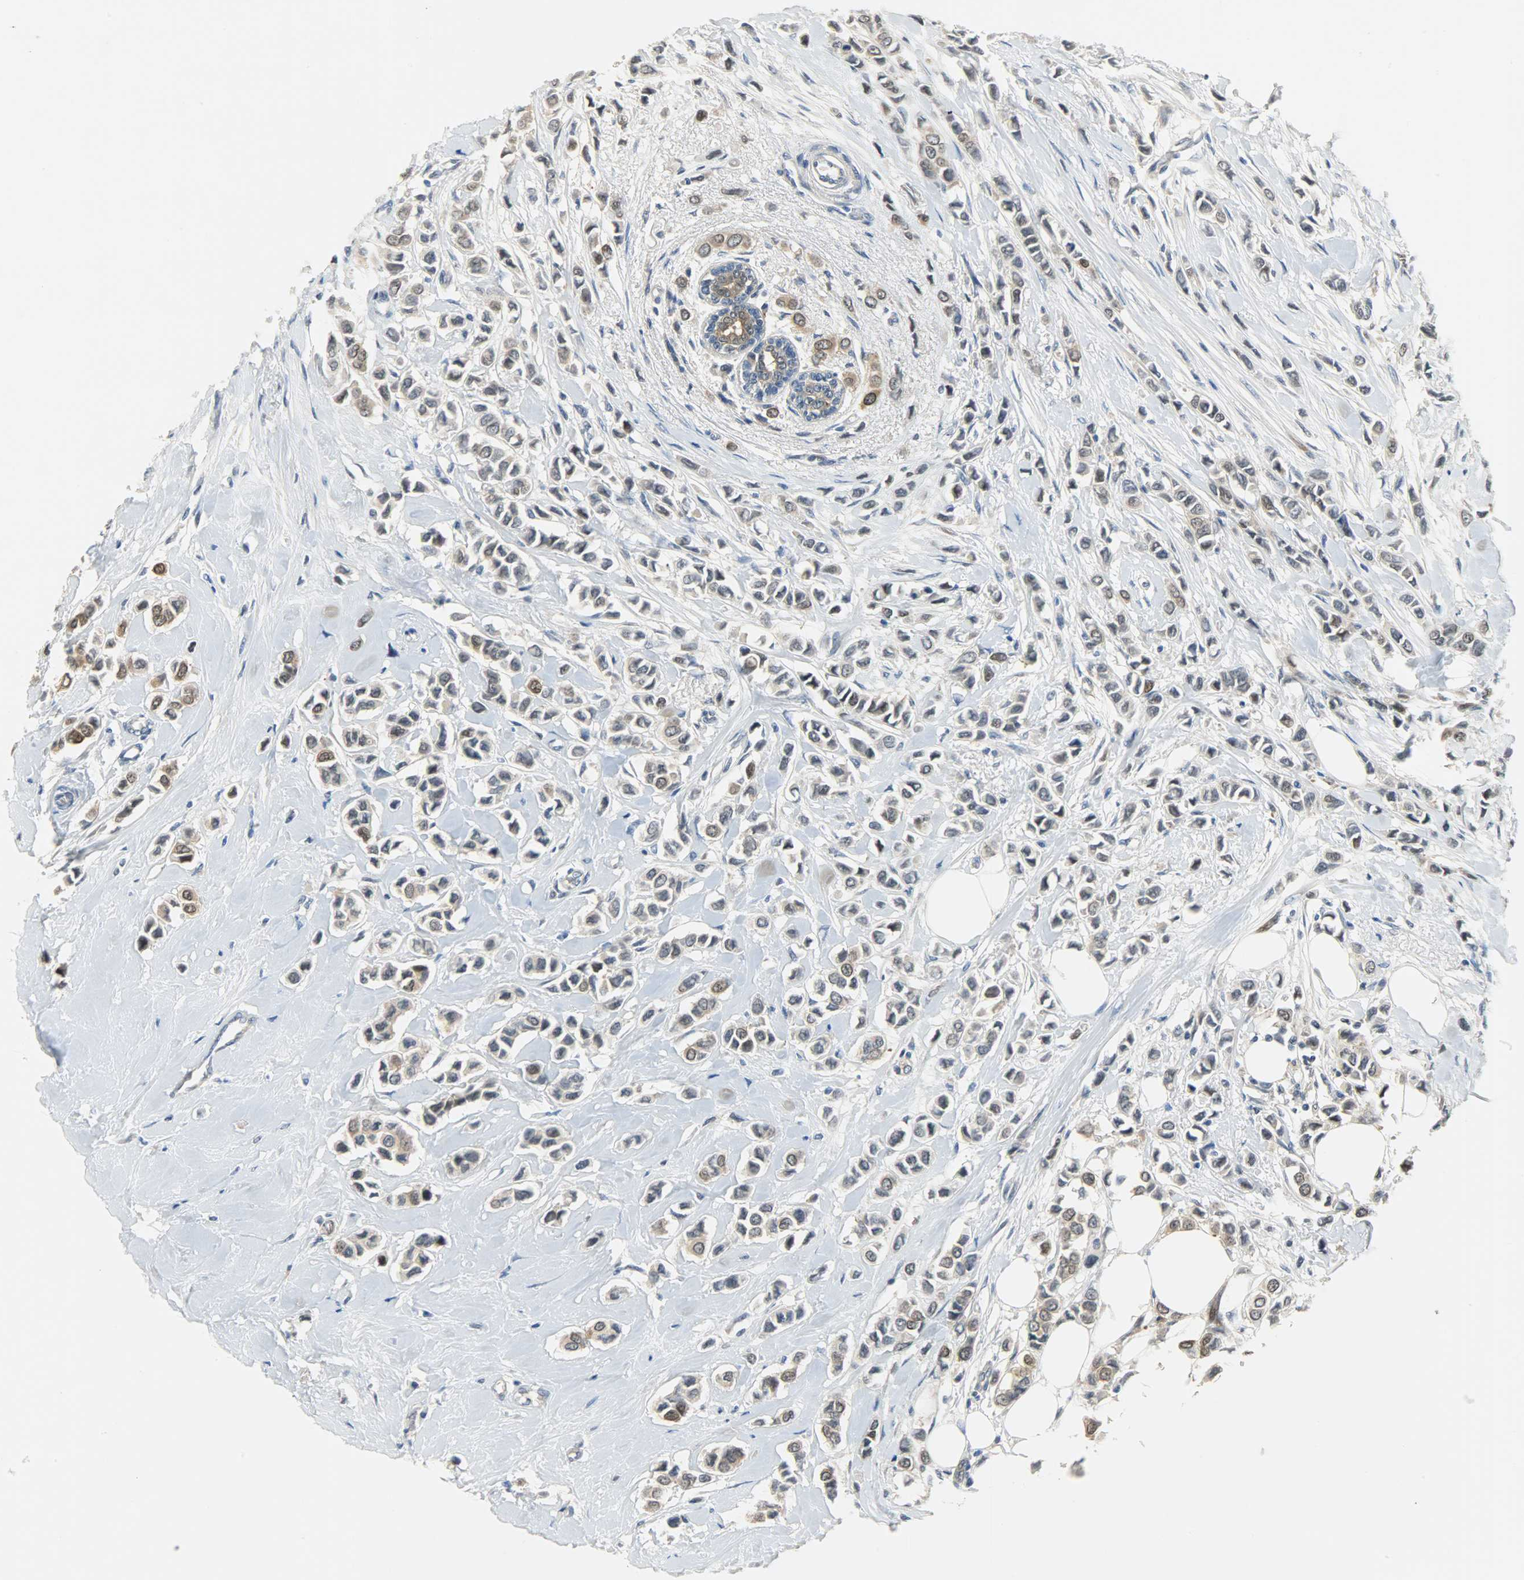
{"staining": {"intensity": "weak", "quantity": ">75%", "location": "cytoplasmic/membranous,nuclear"}, "tissue": "breast cancer", "cell_type": "Tumor cells", "image_type": "cancer", "snomed": [{"axis": "morphology", "description": "Lobular carcinoma"}, {"axis": "topography", "description": "Breast"}], "caption": "The image demonstrates staining of breast cancer, revealing weak cytoplasmic/membranous and nuclear protein staining (brown color) within tumor cells.", "gene": "EIF4EBP1", "patient": {"sex": "female", "age": 51}}